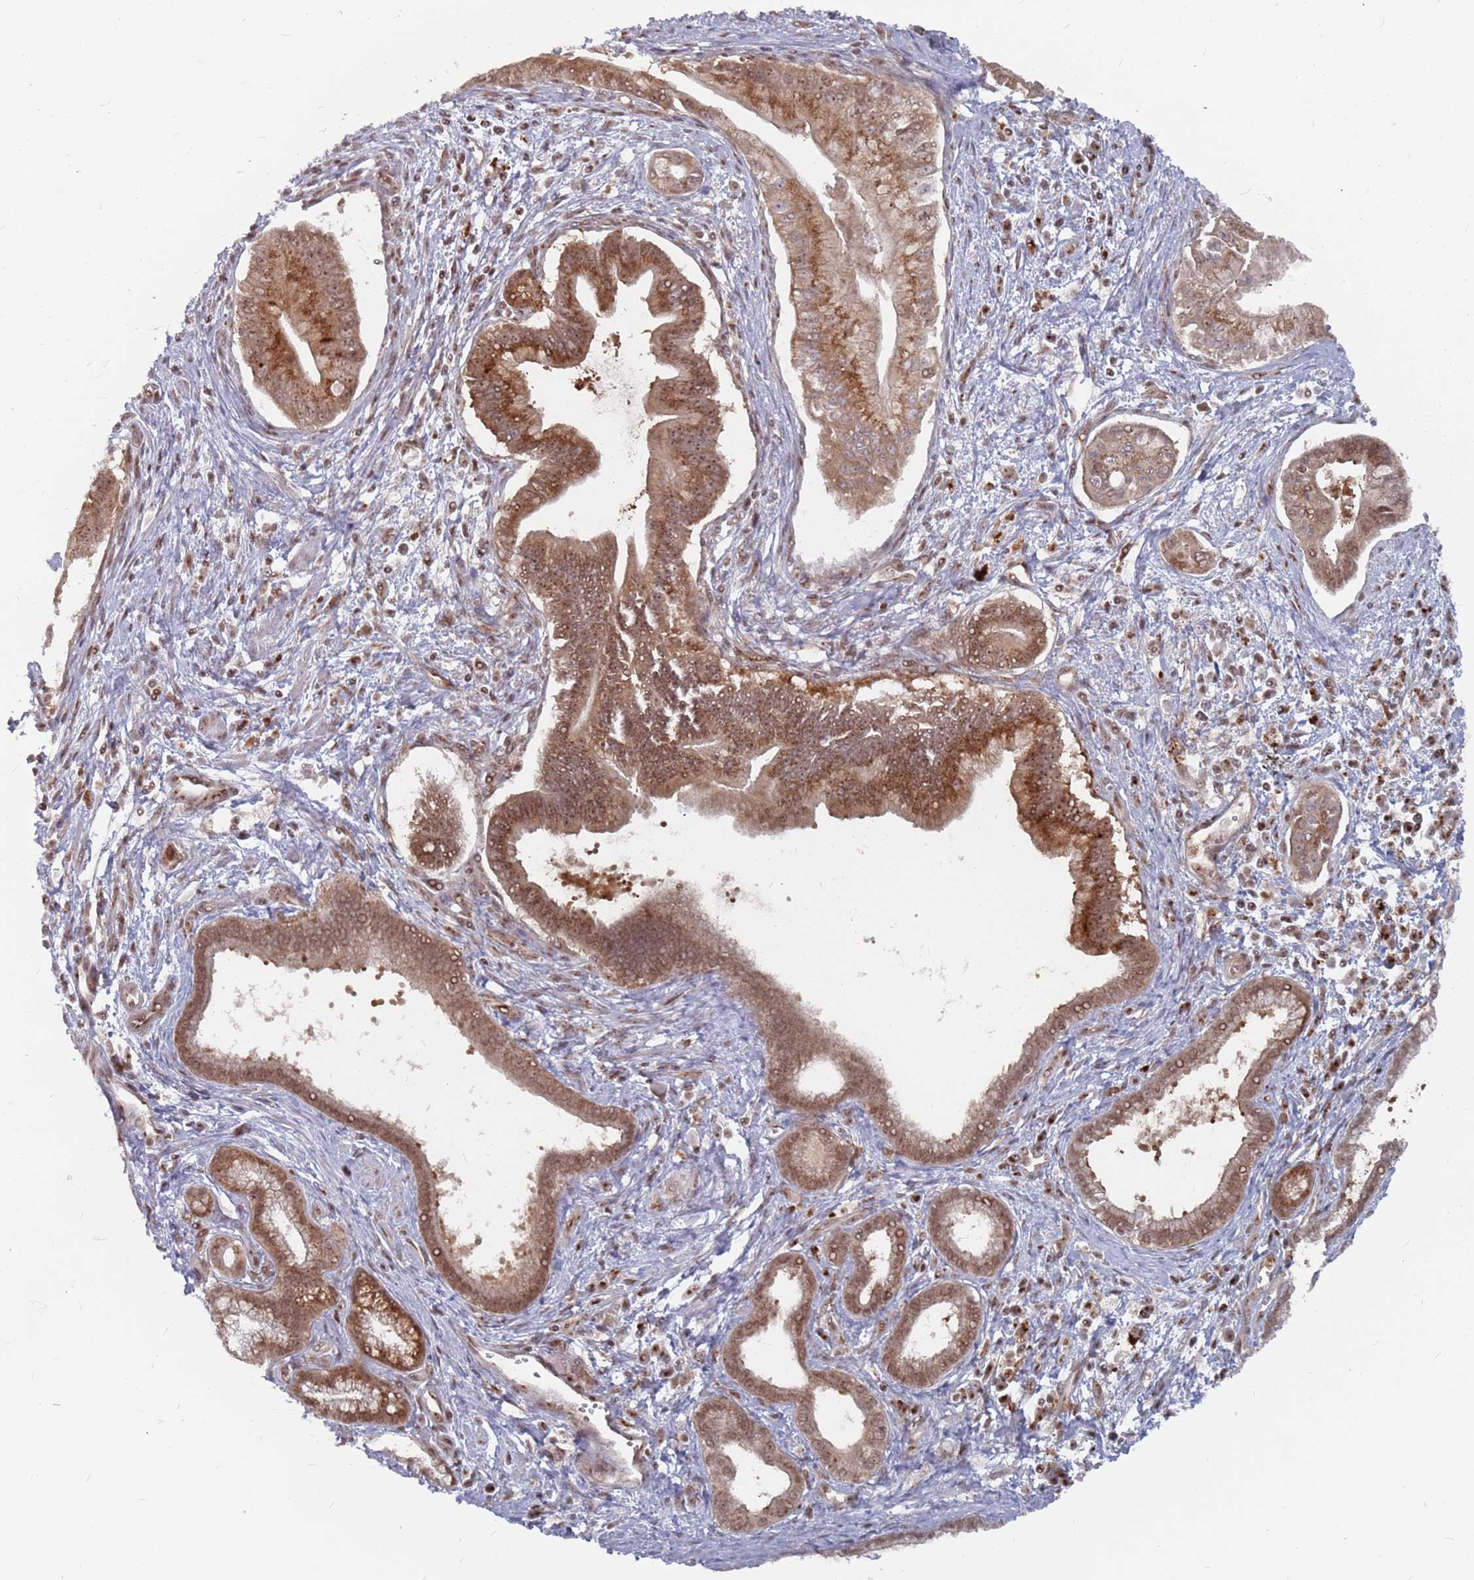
{"staining": {"intensity": "strong", "quantity": ">75%", "location": "cytoplasmic/membranous,nuclear"}, "tissue": "pancreatic cancer", "cell_type": "Tumor cells", "image_type": "cancer", "snomed": [{"axis": "morphology", "description": "Adenocarcinoma, NOS"}, {"axis": "topography", "description": "Pancreas"}], "caption": "Pancreatic adenocarcinoma stained for a protein displays strong cytoplasmic/membranous and nuclear positivity in tumor cells.", "gene": "FMO4", "patient": {"sex": "male", "age": 78}}